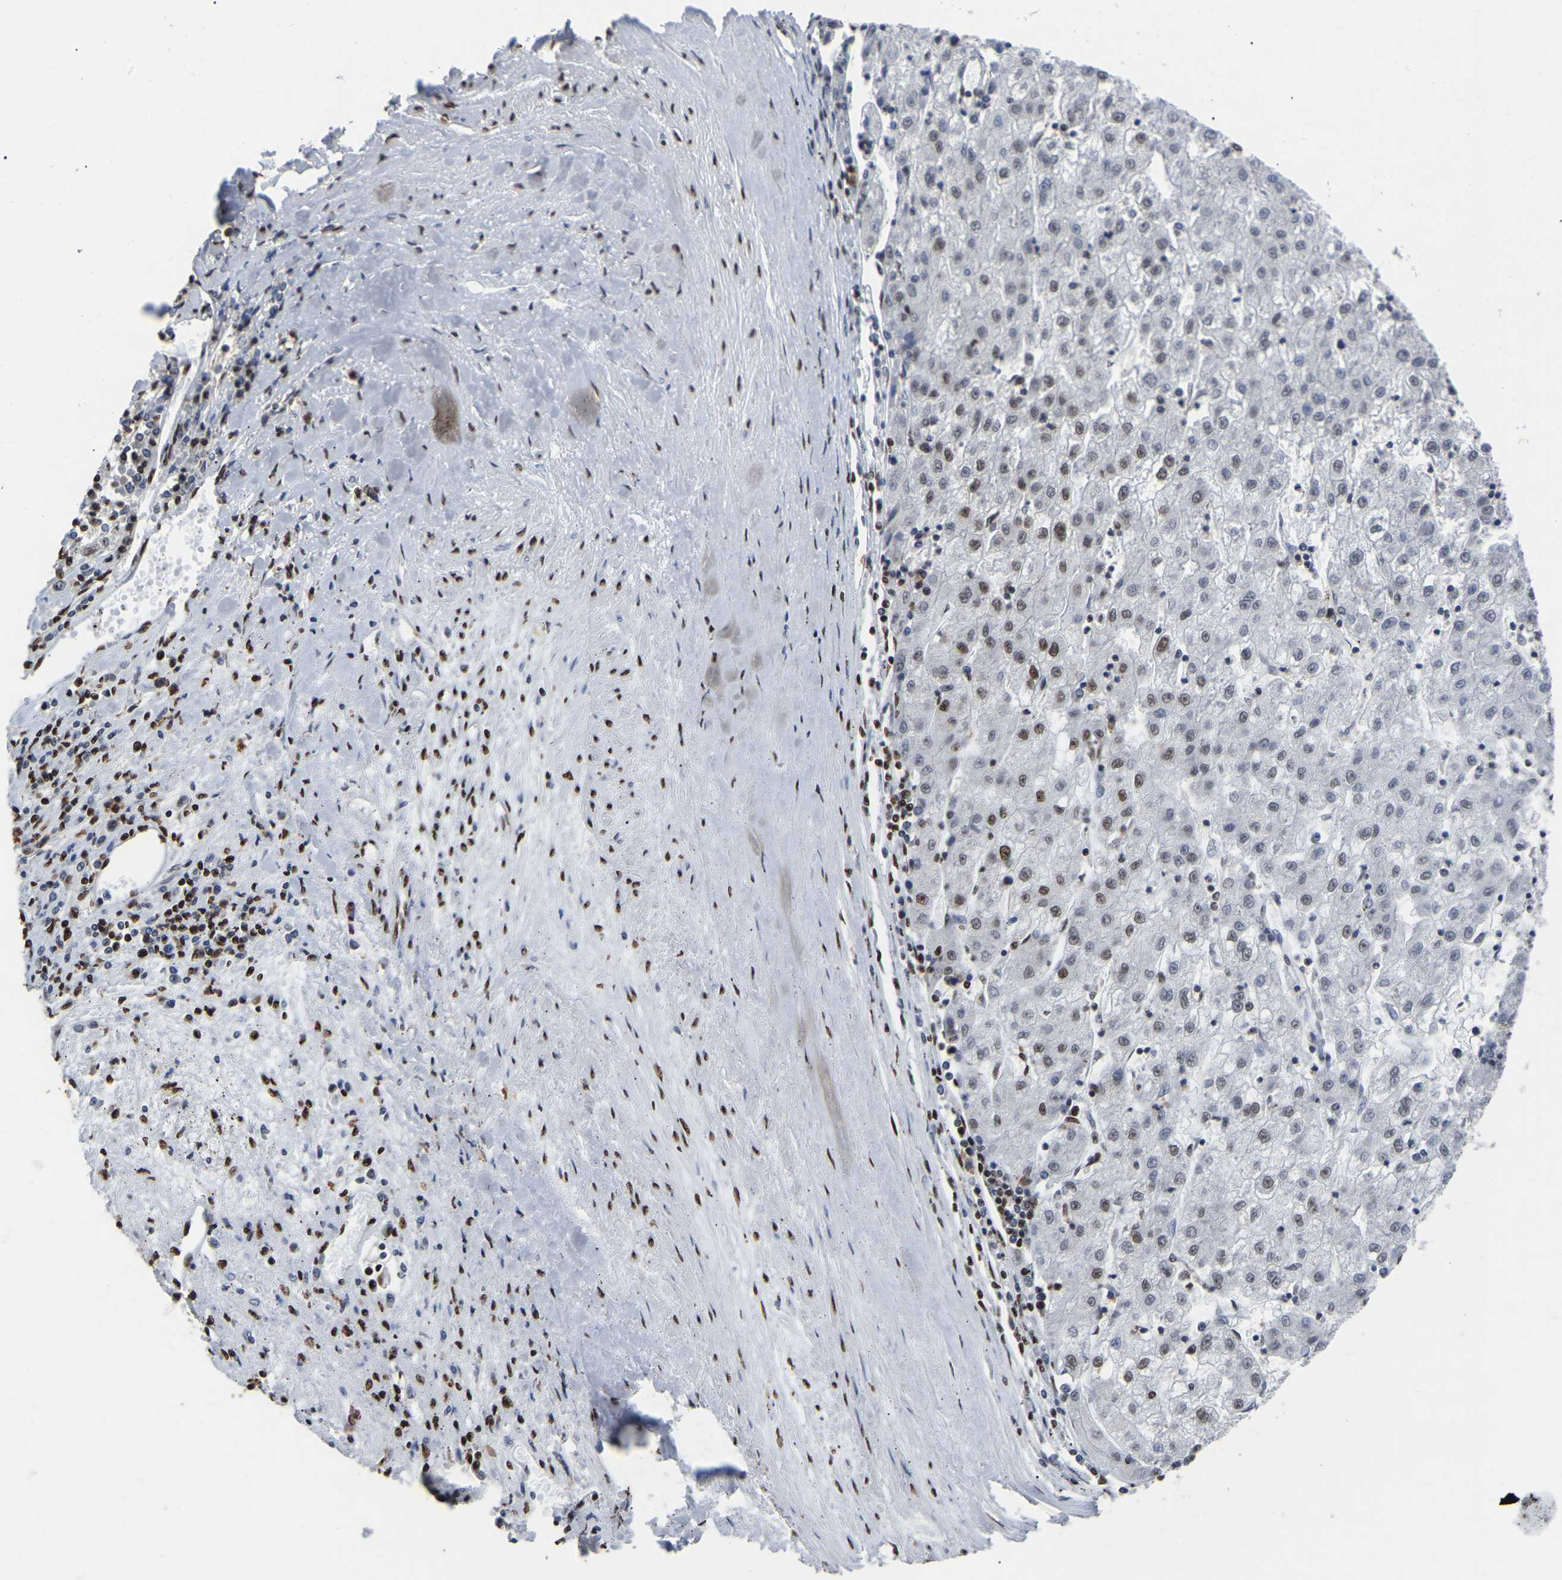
{"staining": {"intensity": "weak", "quantity": "<25%", "location": "nuclear"}, "tissue": "liver cancer", "cell_type": "Tumor cells", "image_type": "cancer", "snomed": [{"axis": "morphology", "description": "Carcinoma, Hepatocellular, NOS"}, {"axis": "topography", "description": "Liver"}], "caption": "Tumor cells are negative for protein expression in human liver hepatocellular carcinoma. (DAB immunohistochemistry with hematoxylin counter stain).", "gene": "RBL2", "patient": {"sex": "male", "age": 72}}